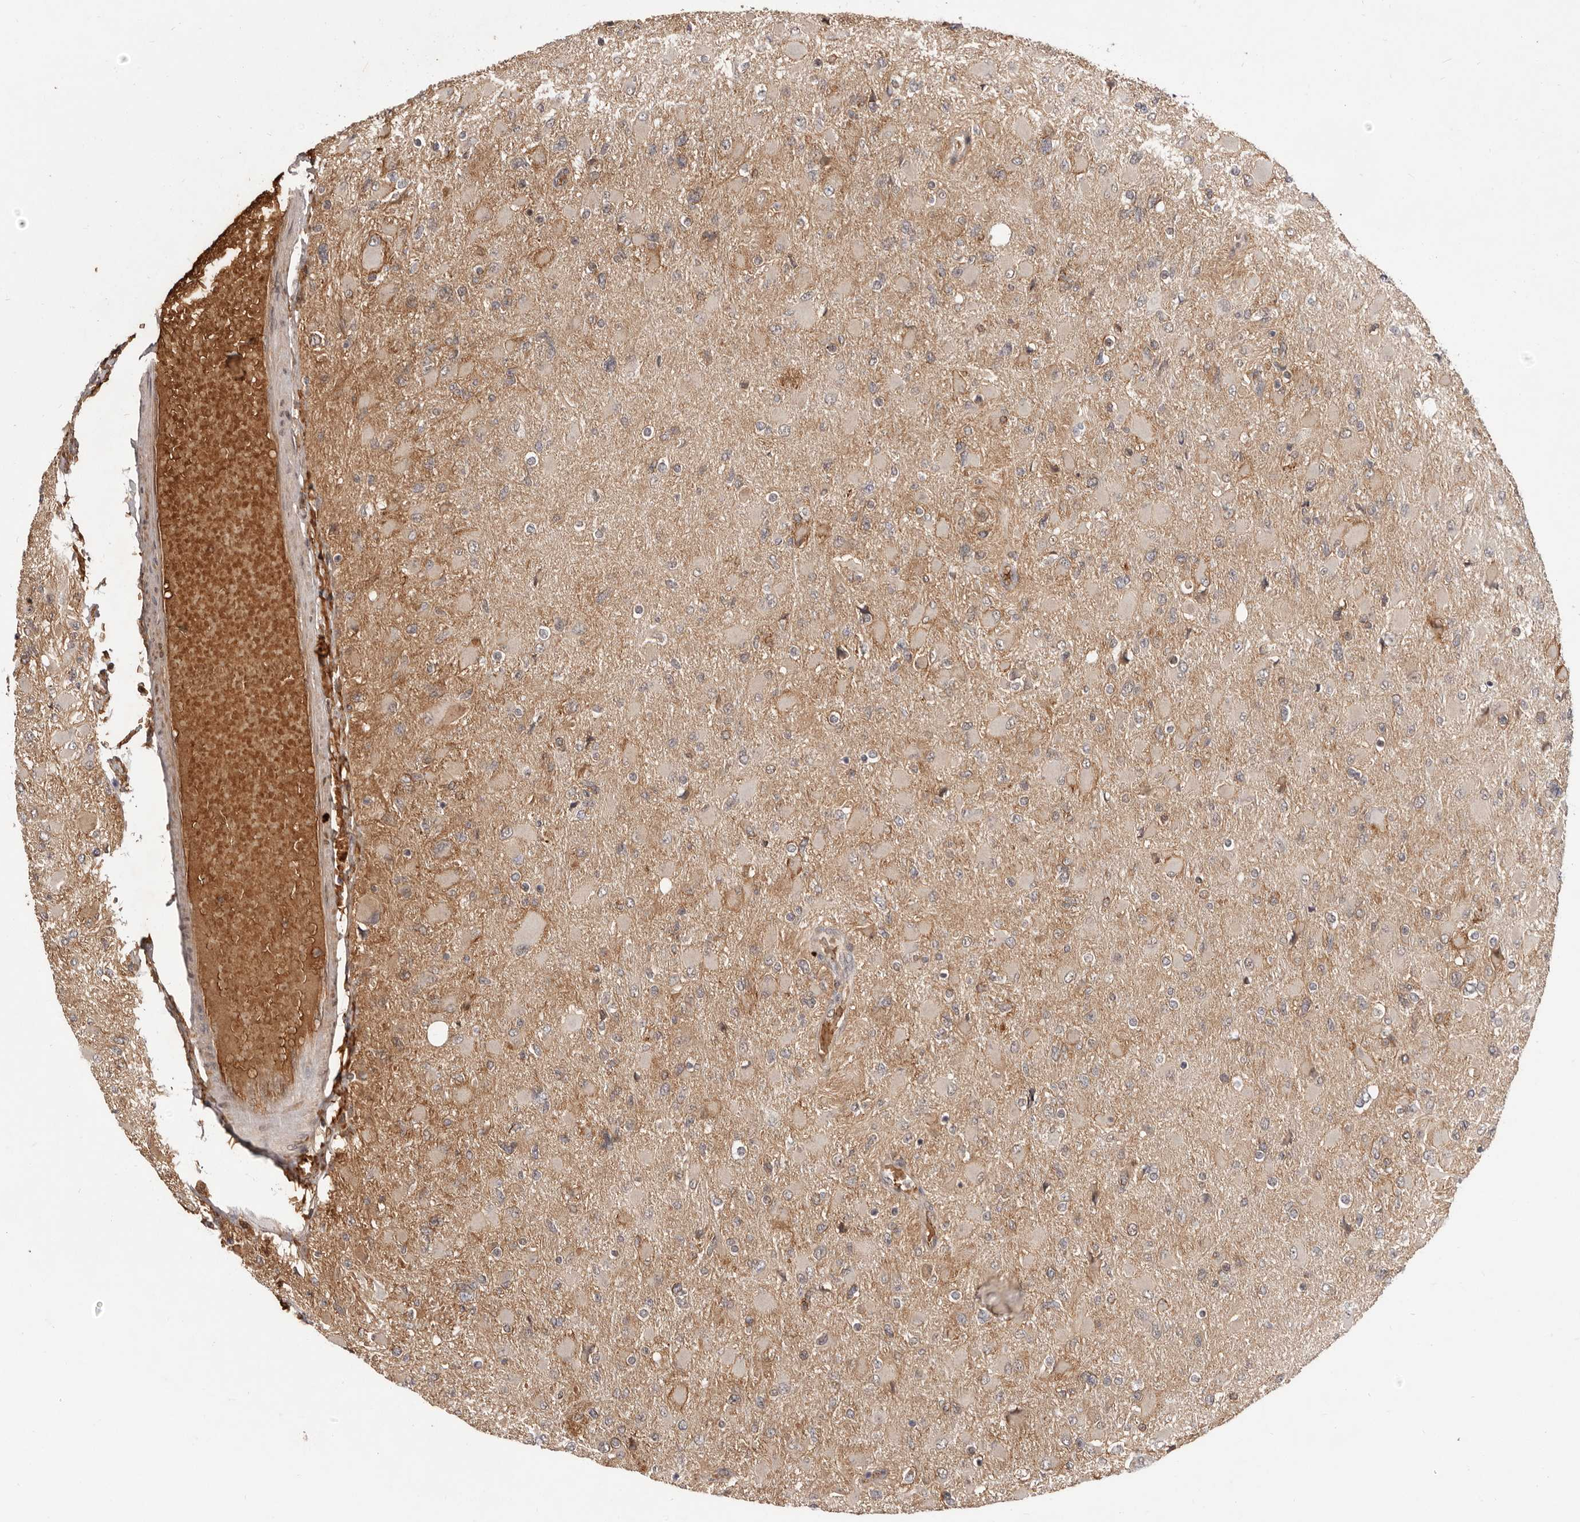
{"staining": {"intensity": "weak", "quantity": "25%-75%", "location": "cytoplasmic/membranous"}, "tissue": "glioma", "cell_type": "Tumor cells", "image_type": "cancer", "snomed": [{"axis": "morphology", "description": "Glioma, malignant, High grade"}, {"axis": "topography", "description": "Cerebral cortex"}], "caption": "A brown stain shows weak cytoplasmic/membranous expression of a protein in glioma tumor cells.", "gene": "NCOA3", "patient": {"sex": "female", "age": 36}}